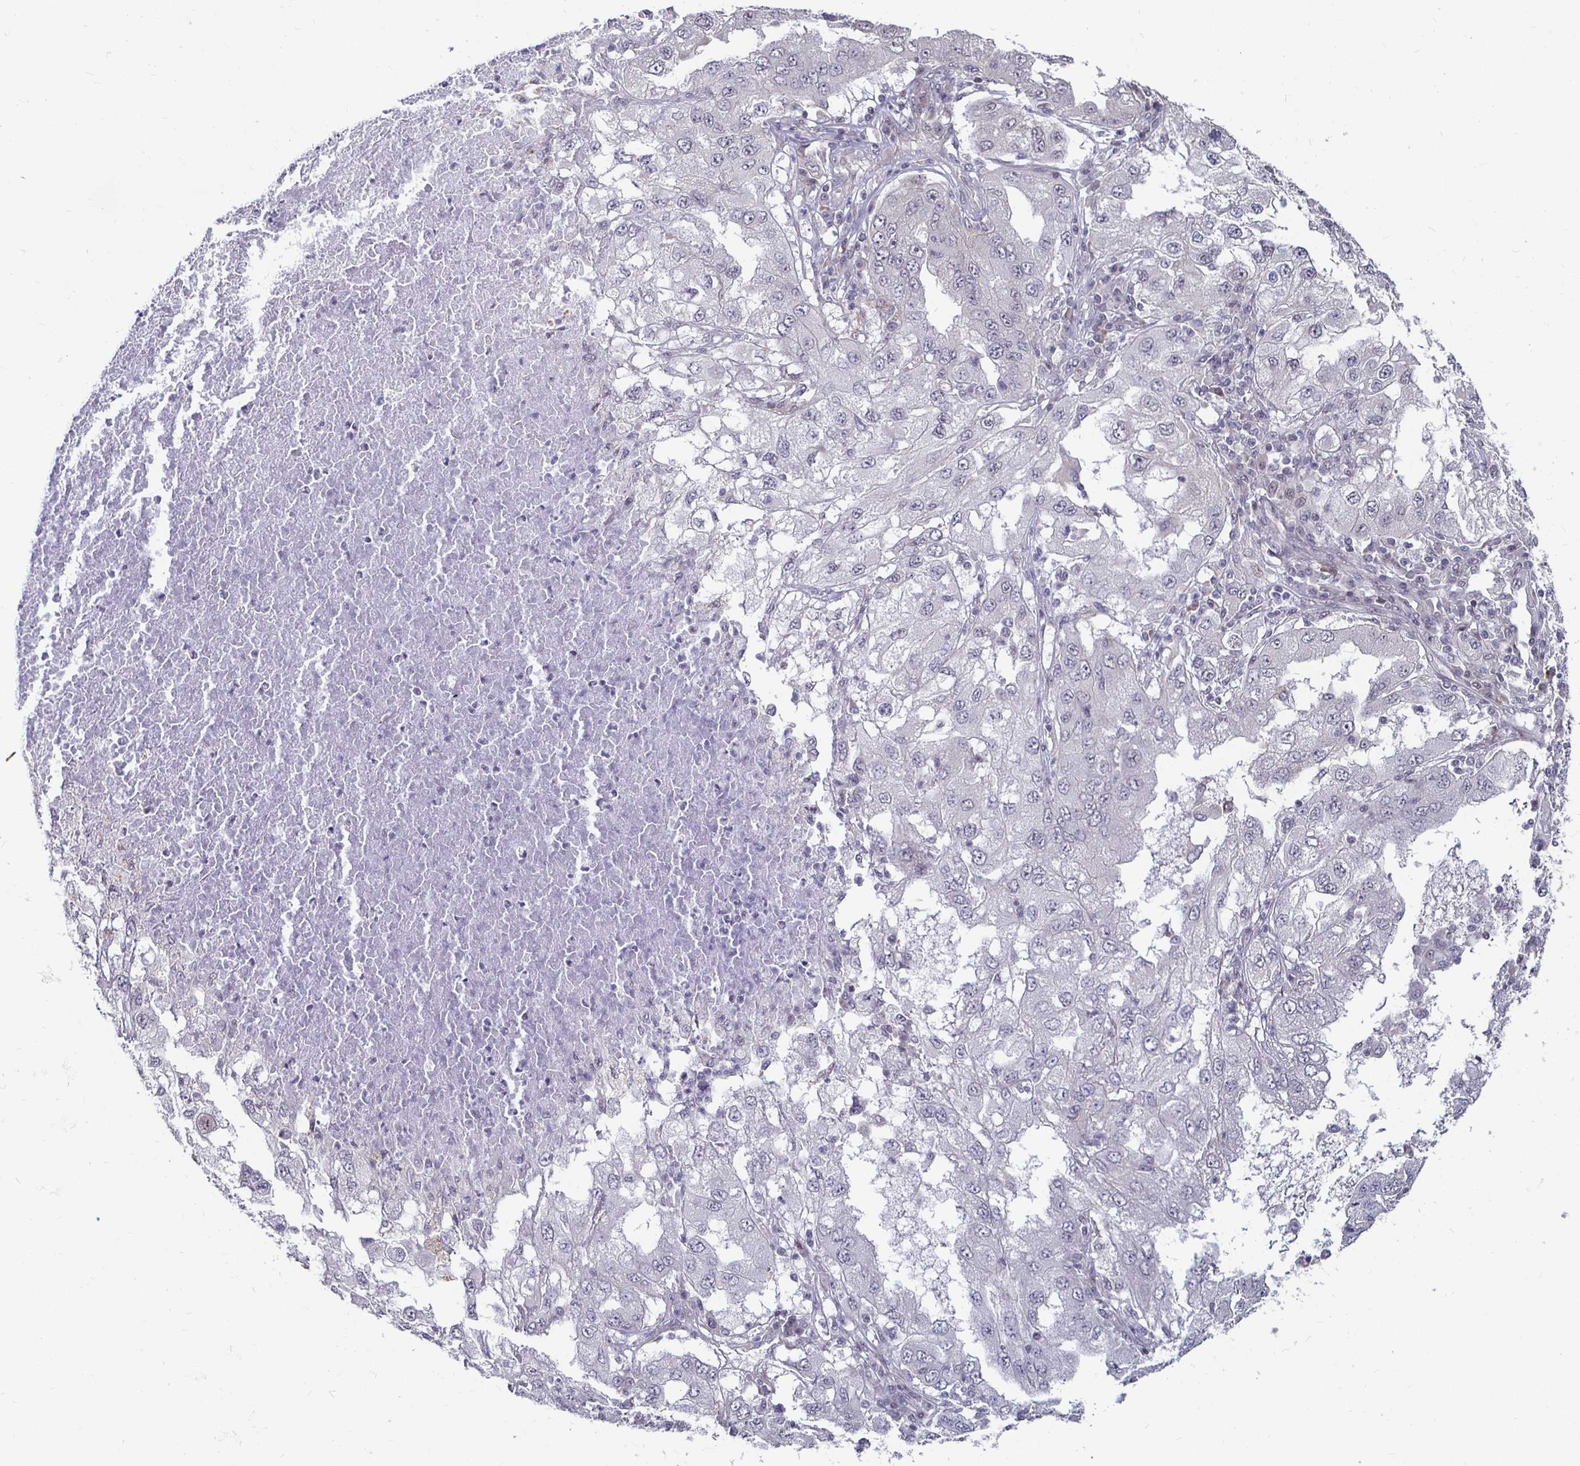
{"staining": {"intensity": "negative", "quantity": "none", "location": "none"}, "tissue": "lung cancer", "cell_type": "Tumor cells", "image_type": "cancer", "snomed": [{"axis": "morphology", "description": "Adenocarcinoma, NOS"}, {"axis": "morphology", "description": "Adenocarcinoma primary or metastatic"}, {"axis": "topography", "description": "Lung"}], "caption": "Immunohistochemistry of human lung cancer (adenocarcinoma primary or metastatic) displays no expression in tumor cells.", "gene": "CAPN11", "patient": {"sex": "male", "age": 74}}